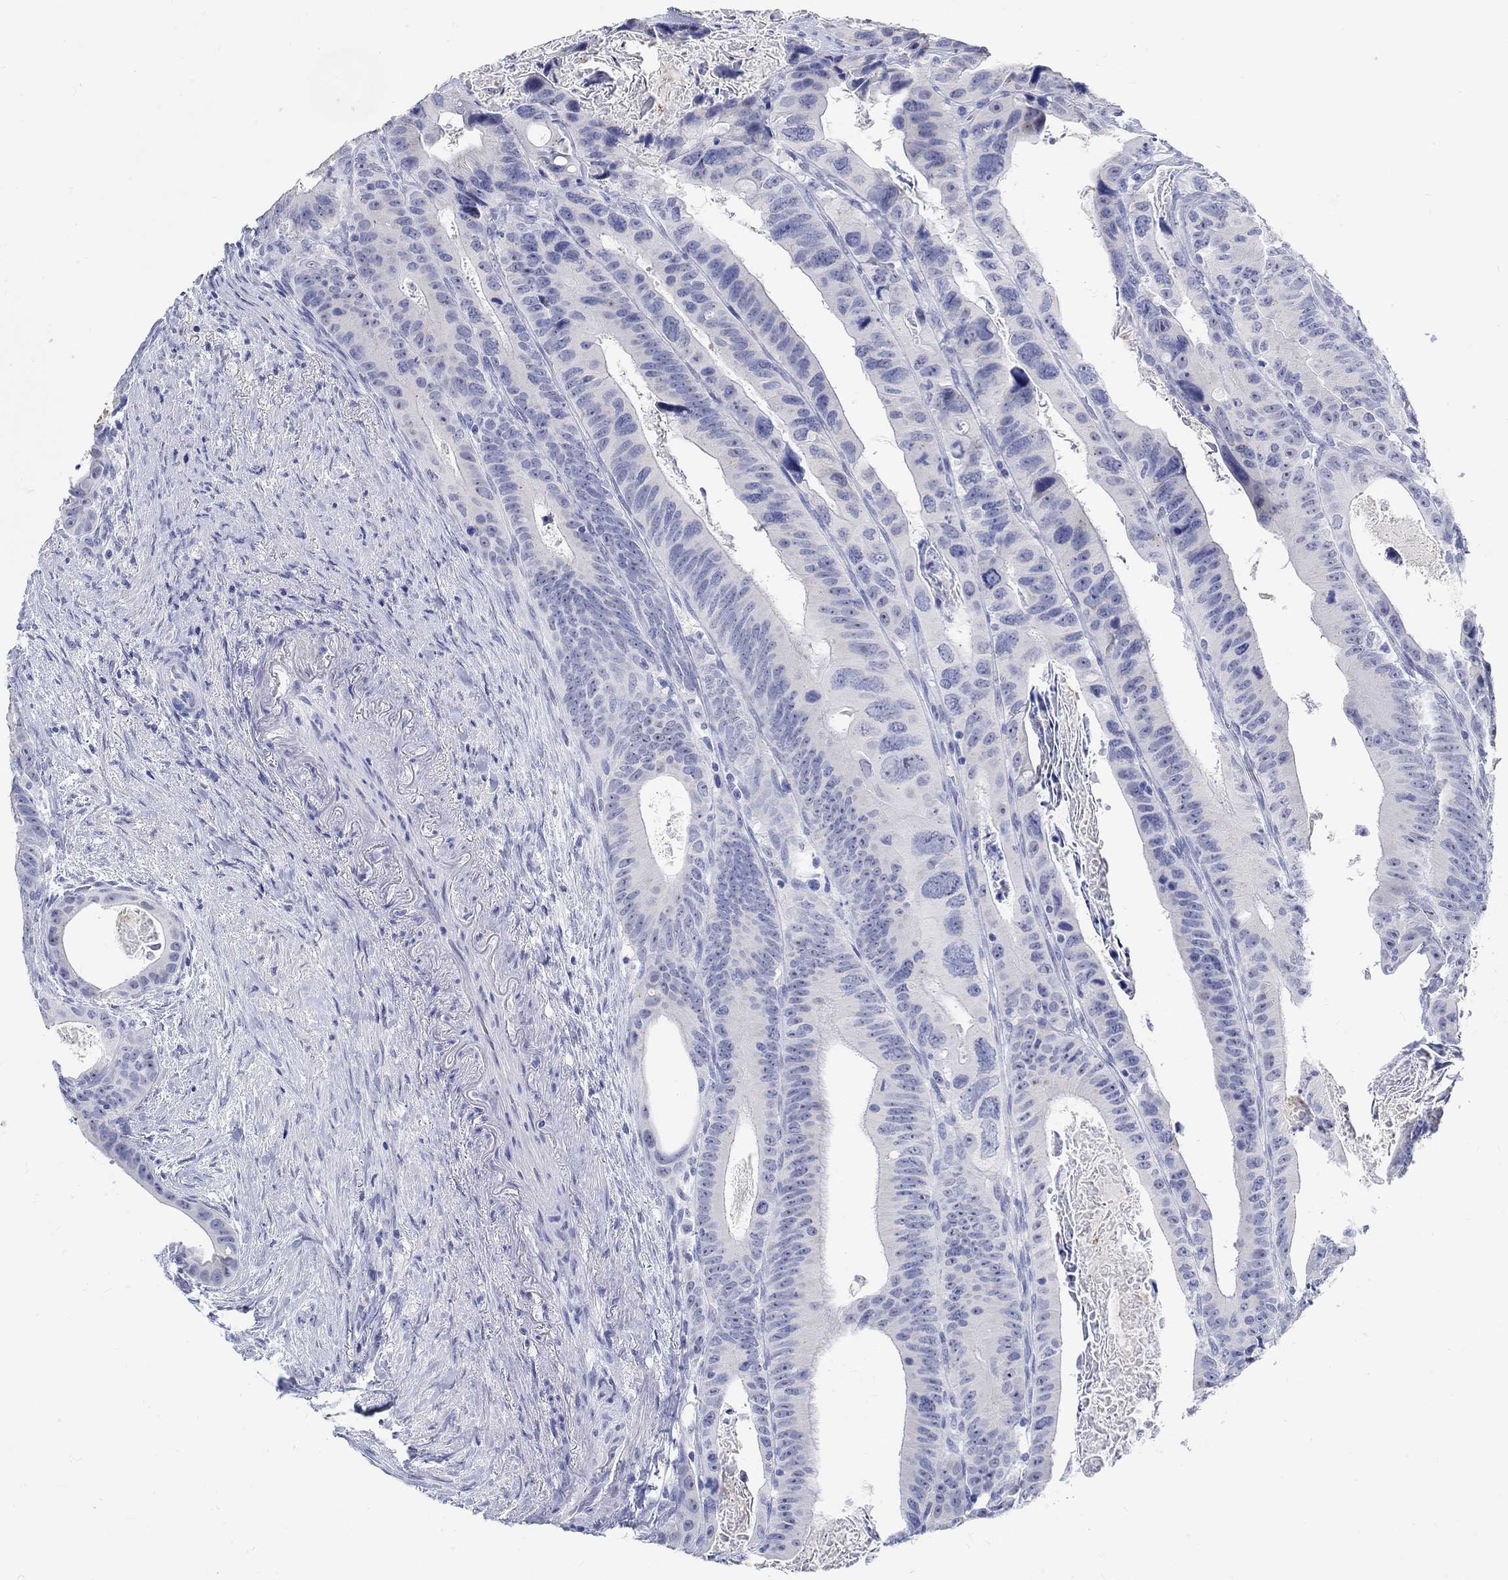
{"staining": {"intensity": "negative", "quantity": "none", "location": "none"}, "tissue": "colorectal cancer", "cell_type": "Tumor cells", "image_type": "cancer", "snomed": [{"axis": "morphology", "description": "Adenocarcinoma, NOS"}, {"axis": "topography", "description": "Rectum"}], "caption": "Adenocarcinoma (colorectal) was stained to show a protein in brown. There is no significant staining in tumor cells.", "gene": "GRIA3", "patient": {"sex": "male", "age": 64}}